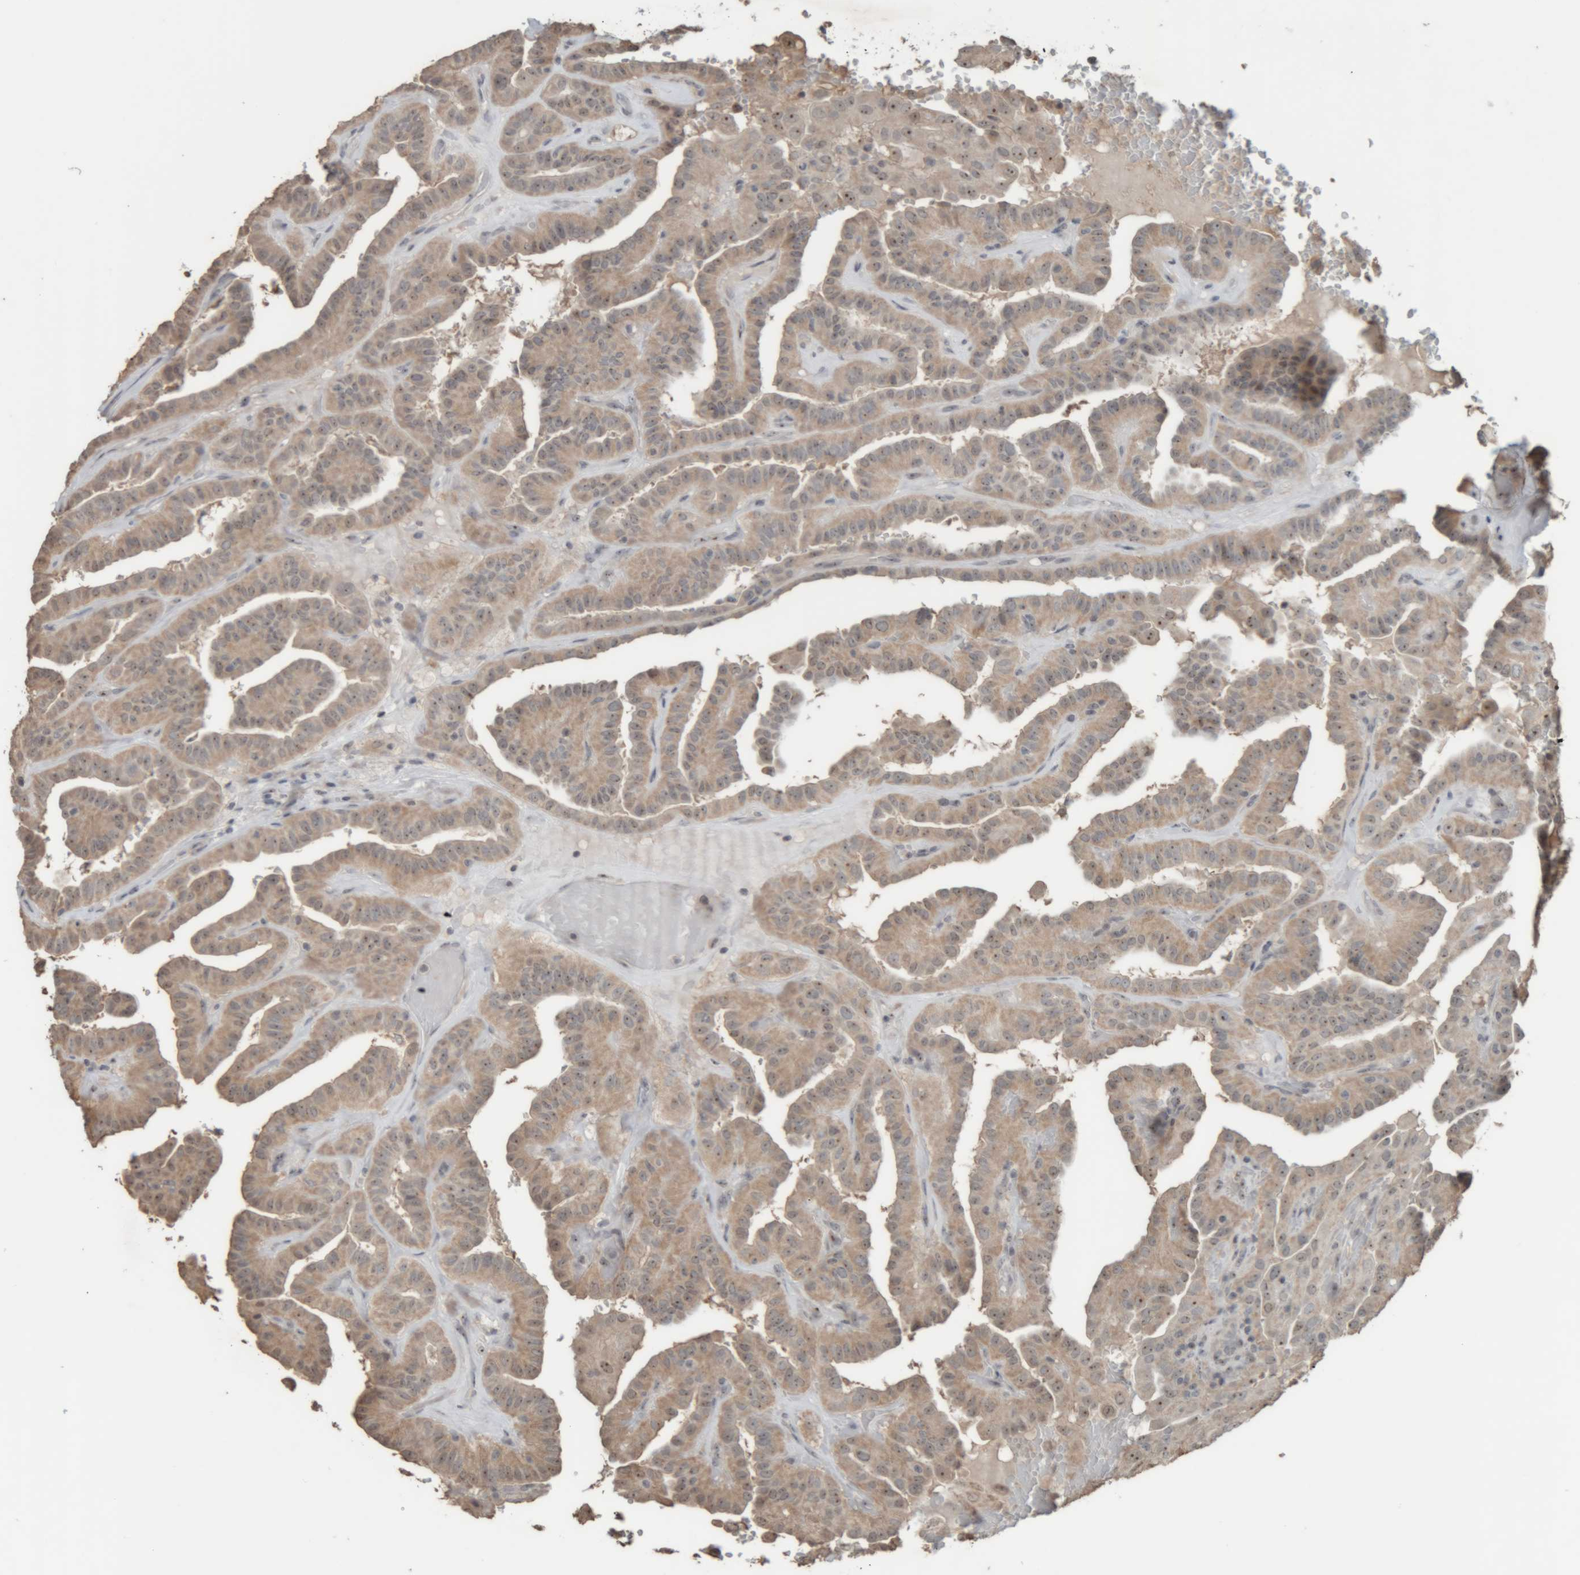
{"staining": {"intensity": "weak", "quantity": ">75%", "location": "cytoplasmic/membranous,nuclear"}, "tissue": "thyroid cancer", "cell_type": "Tumor cells", "image_type": "cancer", "snomed": [{"axis": "morphology", "description": "Papillary adenocarcinoma, NOS"}, {"axis": "topography", "description": "Thyroid gland"}], "caption": "DAB immunohistochemical staining of thyroid papillary adenocarcinoma exhibits weak cytoplasmic/membranous and nuclear protein expression in about >75% of tumor cells.", "gene": "RPF1", "patient": {"sex": "male", "age": 77}}